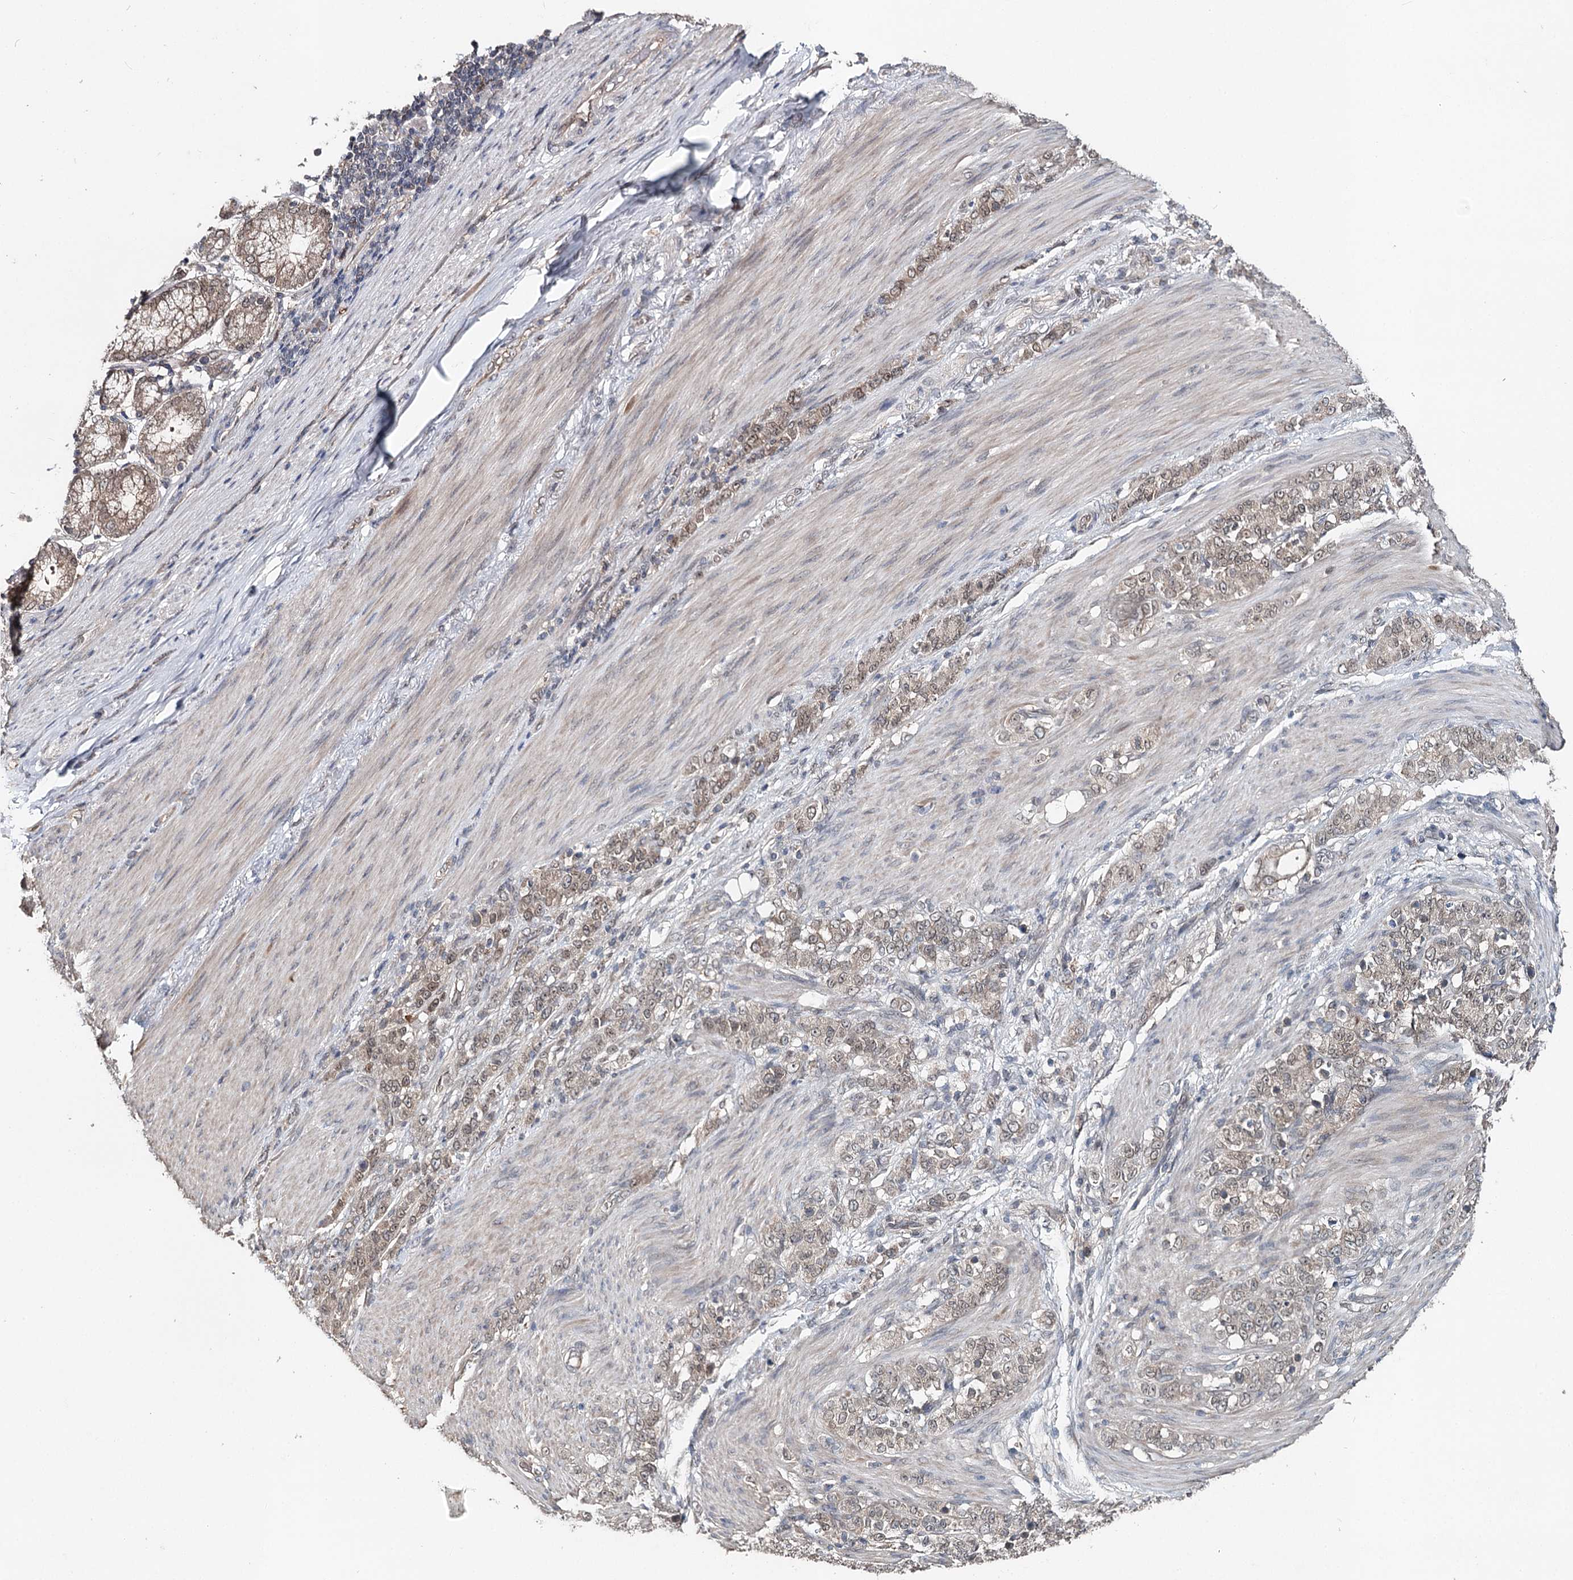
{"staining": {"intensity": "weak", "quantity": ">75%", "location": "cytoplasmic/membranous,nuclear"}, "tissue": "stomach cancer", "cell_type": "Tumor cells", "image_type": "cancer", "snomed": [{"axis": "morphology", "description": "Adenocarcinoma, NOS"}, {"axis": "topography", "description": "Stomach"}], "caption": "This is a histology image of immunohistochemistry staining of stomach cancer, which shows weak positivity in the cytoplasmic/membranous and nuclear of tumor cells.", "gene": "NOPCHAP1", "patient": {"sex": "female", "age": 79}}